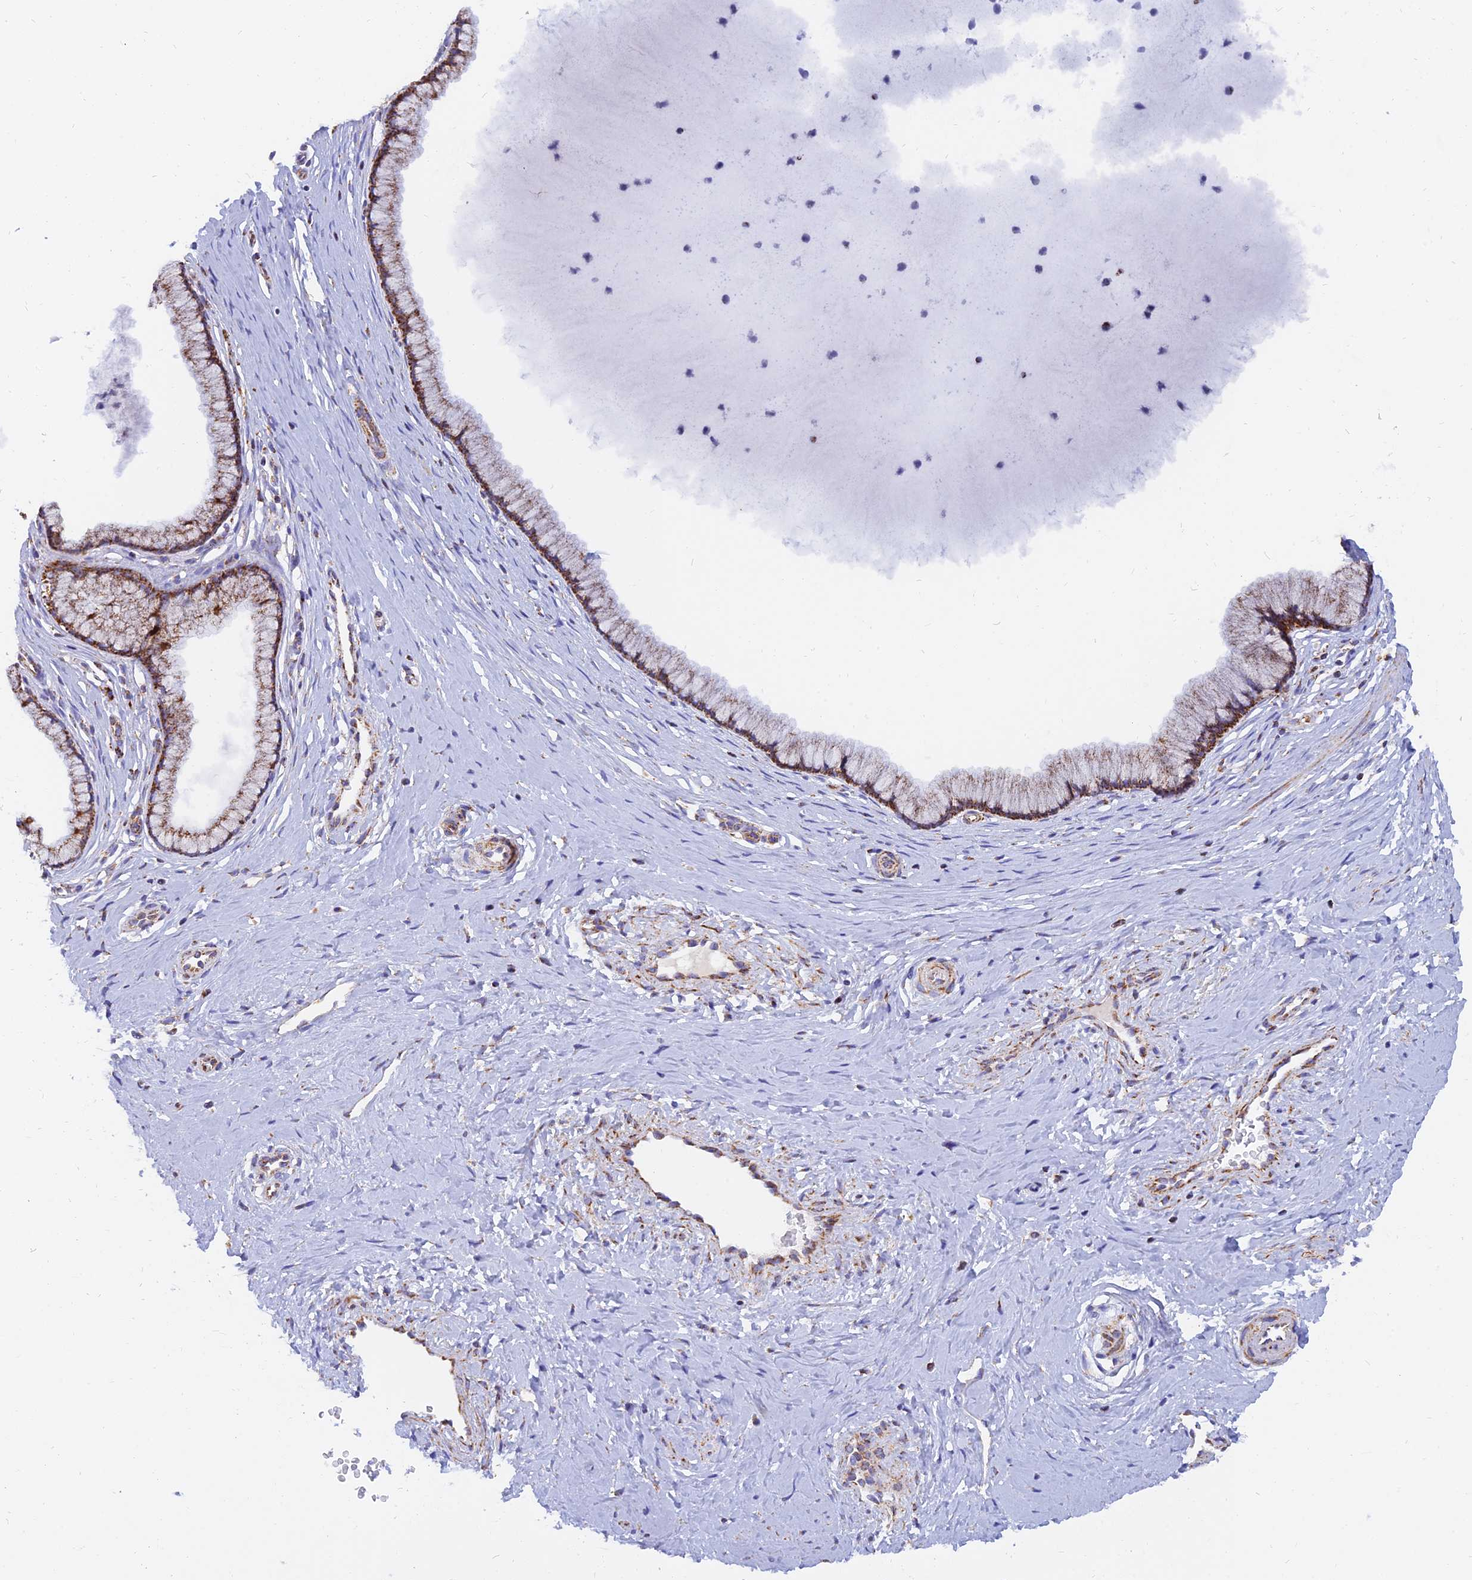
{"staining": {"intensity": "strong", "quantity": ">75%", "location": "cytoplasmic/membranous"}, "tissue": "cervix", "cell_type": "Glandular cells", "image_type": "normal", "snomed": [{"axis": "morphology", "description": "Normal tissue, NOS"}, {"axis": "topography", "description": "Cervix"}], "caption": "This is an image of IHC staining of benign cervix, which shows strong staining in the cytoplasmic/membranous of glandular cells.", "gene": "NDUFB6", "patient": {"sex": "female", "age": 36}}